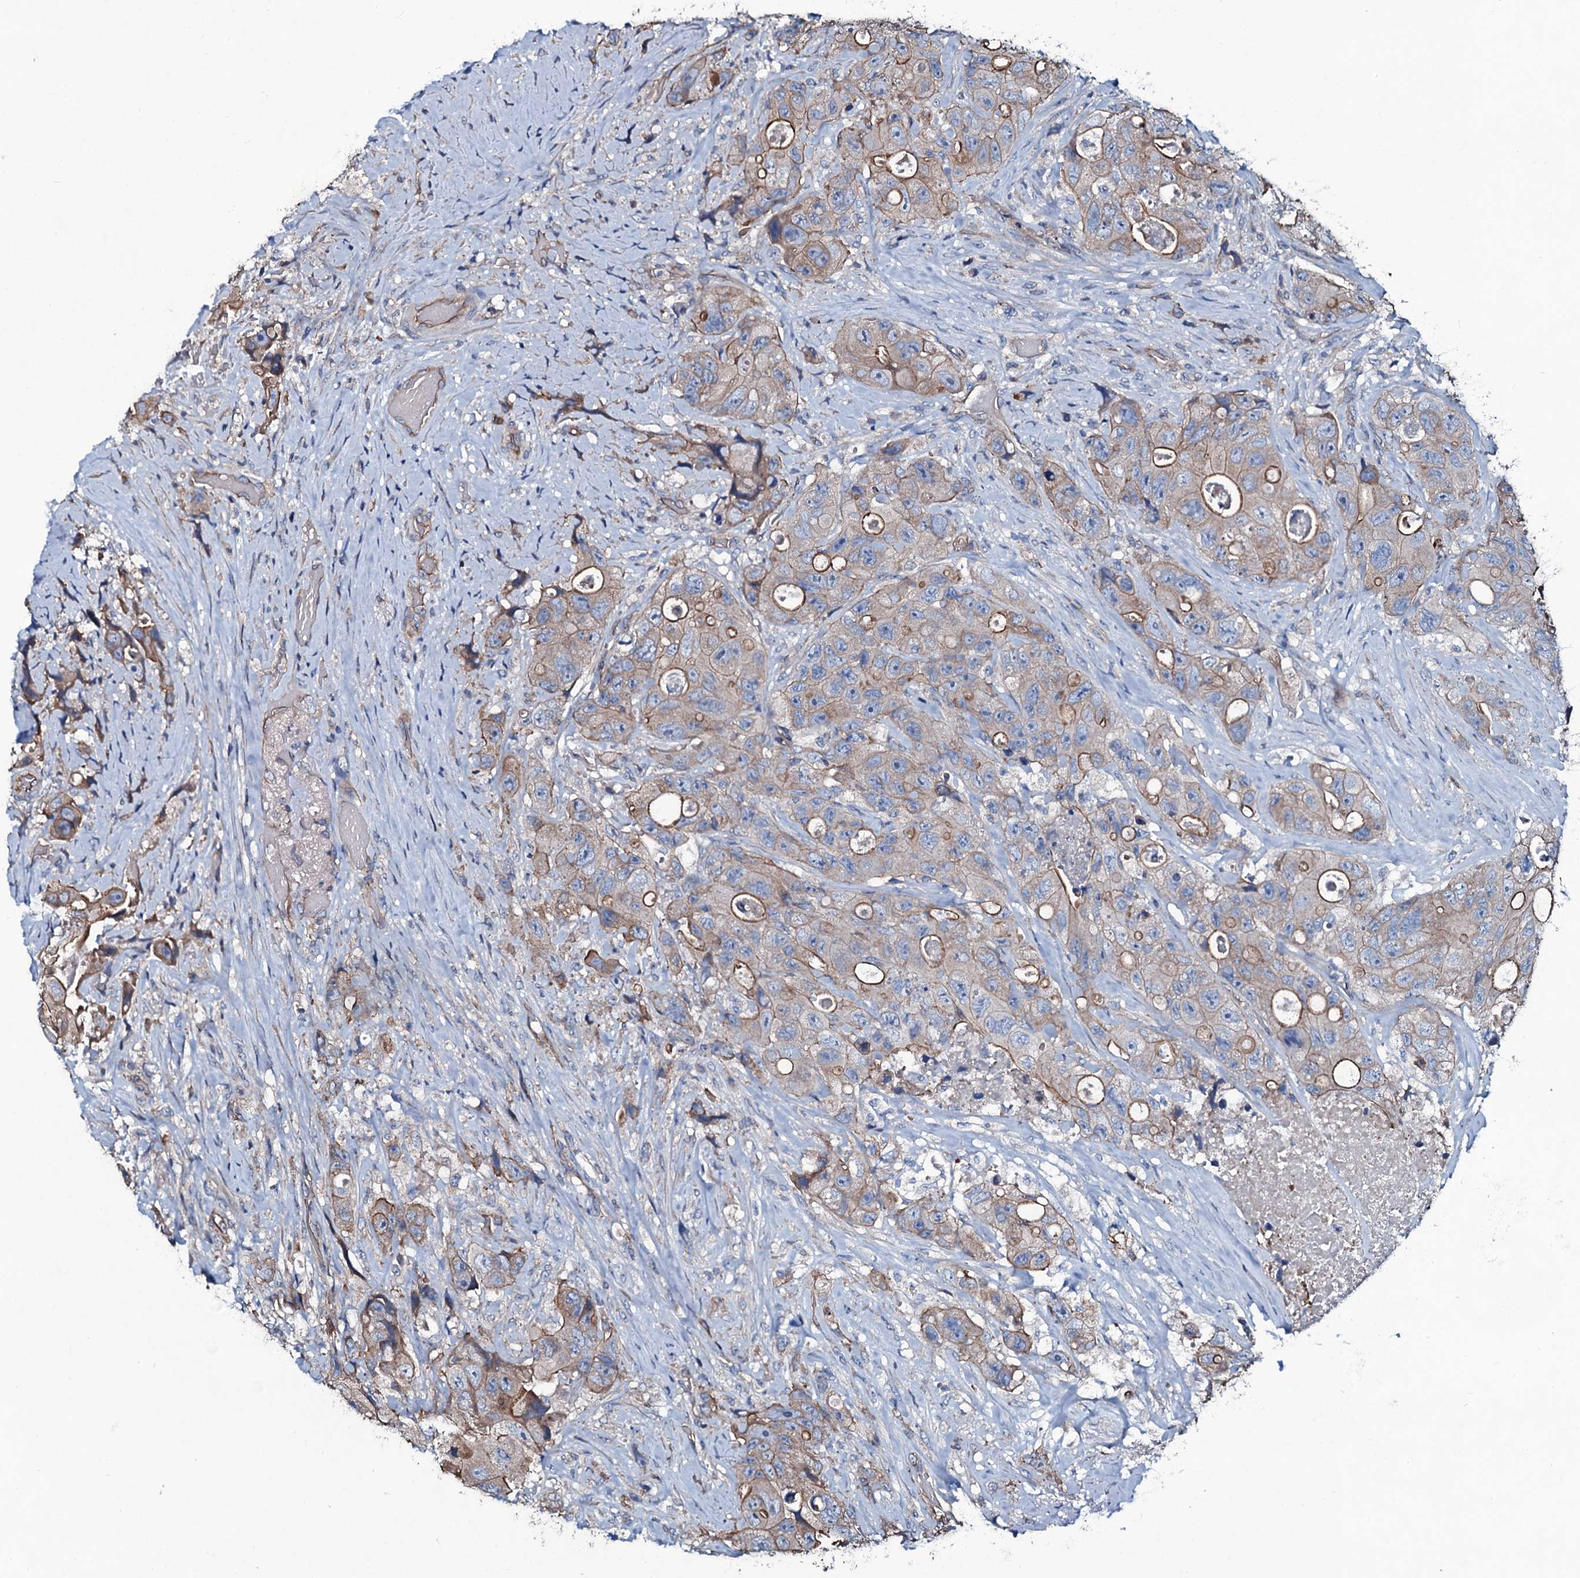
{"staining": {"intensity": "strong", "quantity": "25%-75%", "location": "cytoplasmic/membranous"}, "tissue": "colorectal cancer", "cell_type": "Tumor cells", "image_type": "cancer", "snomed": [{"axis": "morphology", "description": "Adenocarcinoma, NOS"}, {"axis": "topography", "description": "Colon"}], "caption": "Immunohistochemistry staining of colorectal adenocarcinoma, which shows high levels of strong cytoplasmic/membranous expression in about 25%-75% of tumor cells indicating strong cytoplasmic/membranous protein expression. The staining was performed using DAB (brown) for protein detection and nuclei were counterstained in hematoxylin (blue).", "gene": "DMAC2", "patient": {"sex": "female", "age": 46}}